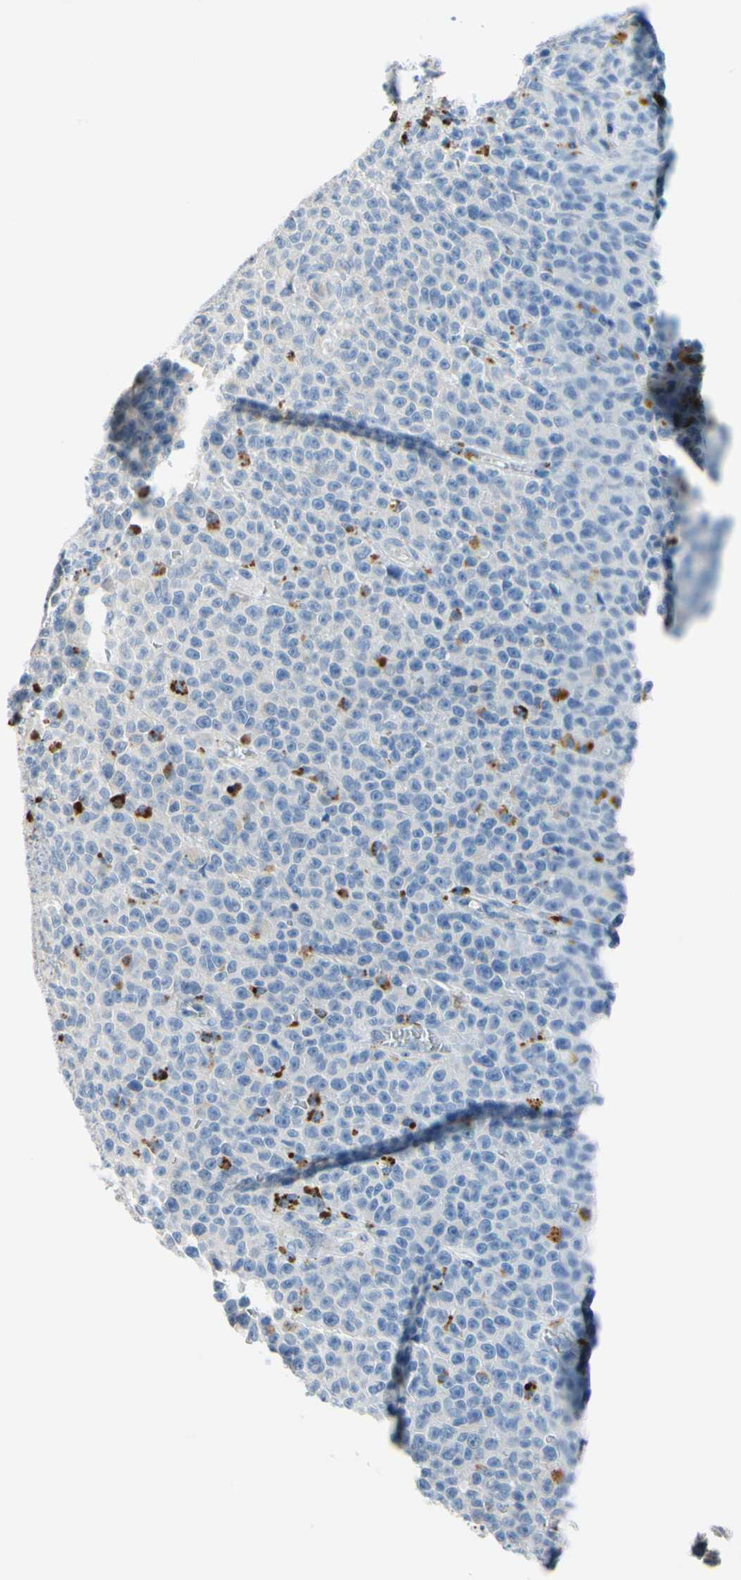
{"staining": {"intensity": "negative", "quantity": "none", "location": "none"}, "tissue": "melanoma", "cell_type": "Tumor cells", "image_type": "cancer", "snomed": [{"axis": "morphology", "description": "Malignant melanoma, NOS"}, {"axis": "topography", "description": "Skin"}], "caption": "Human melanoma stained for a protein using immunohistochemistry shows no staining in tumor cells.", "gene": "RETSAT", "patient": {"sex": "female", "age": 82}}